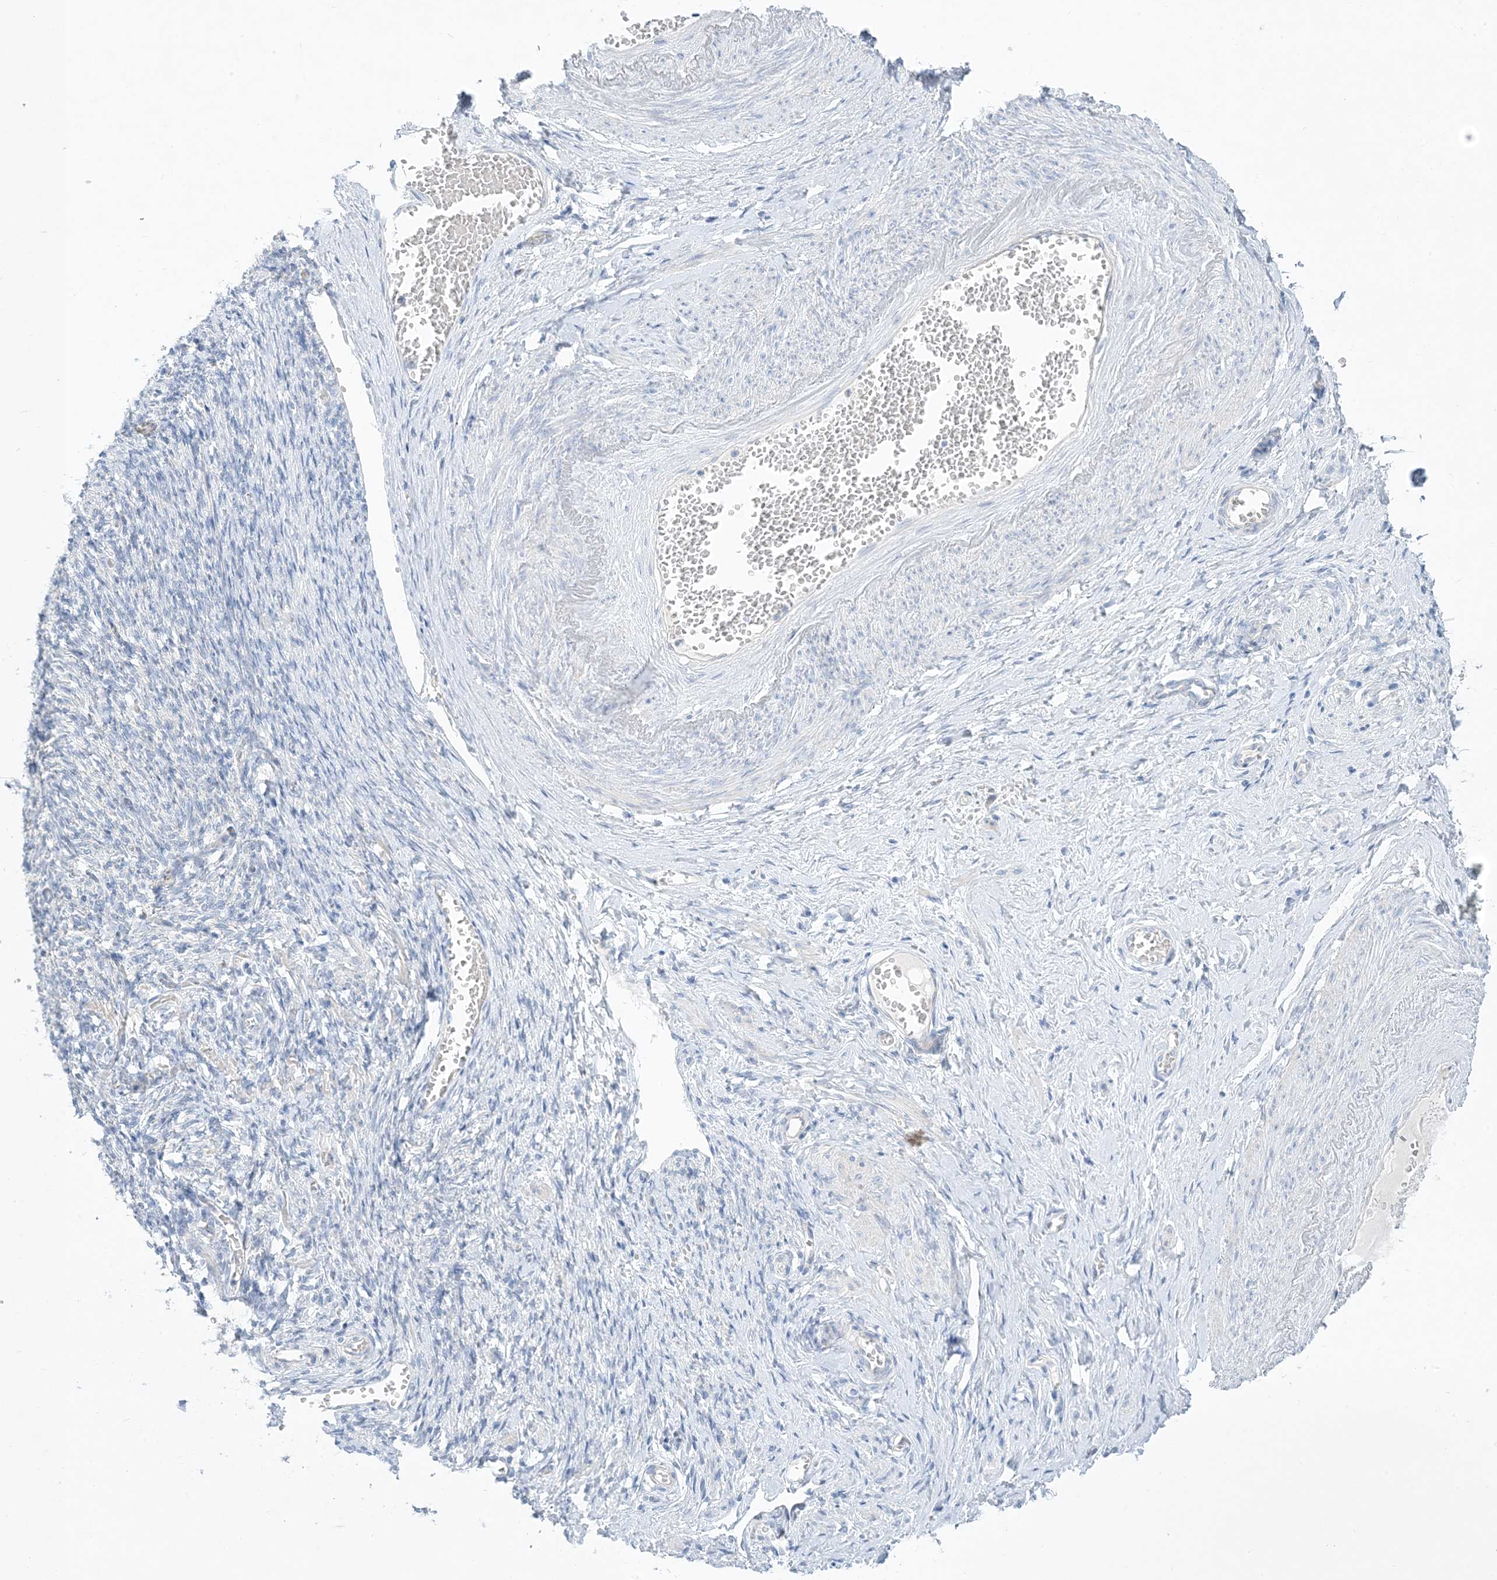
{"staining": {"intensity": "negative", "quantity": "none", "location": "none"}, "tissue": "adipose tissue", "cell_type": "Adipocytes", "image_type": "normal", "snomed": [{"axis": "morphology", "description": "Normal tissue, NOS"}, {"axis": "topography", "description": "Vascular tissue"}, {"axis": "topography", "description": "Fallopian tube"}, {"axis": "topography", "description": "Ovary"}], "caption": "This is a micrograph of immunohistochemistry (IHC) staining of benign adipose tissue, which shows no expression in adipocytes.", "gene": "XIRP2", "patient": {"sex": "female", "age": 67}}